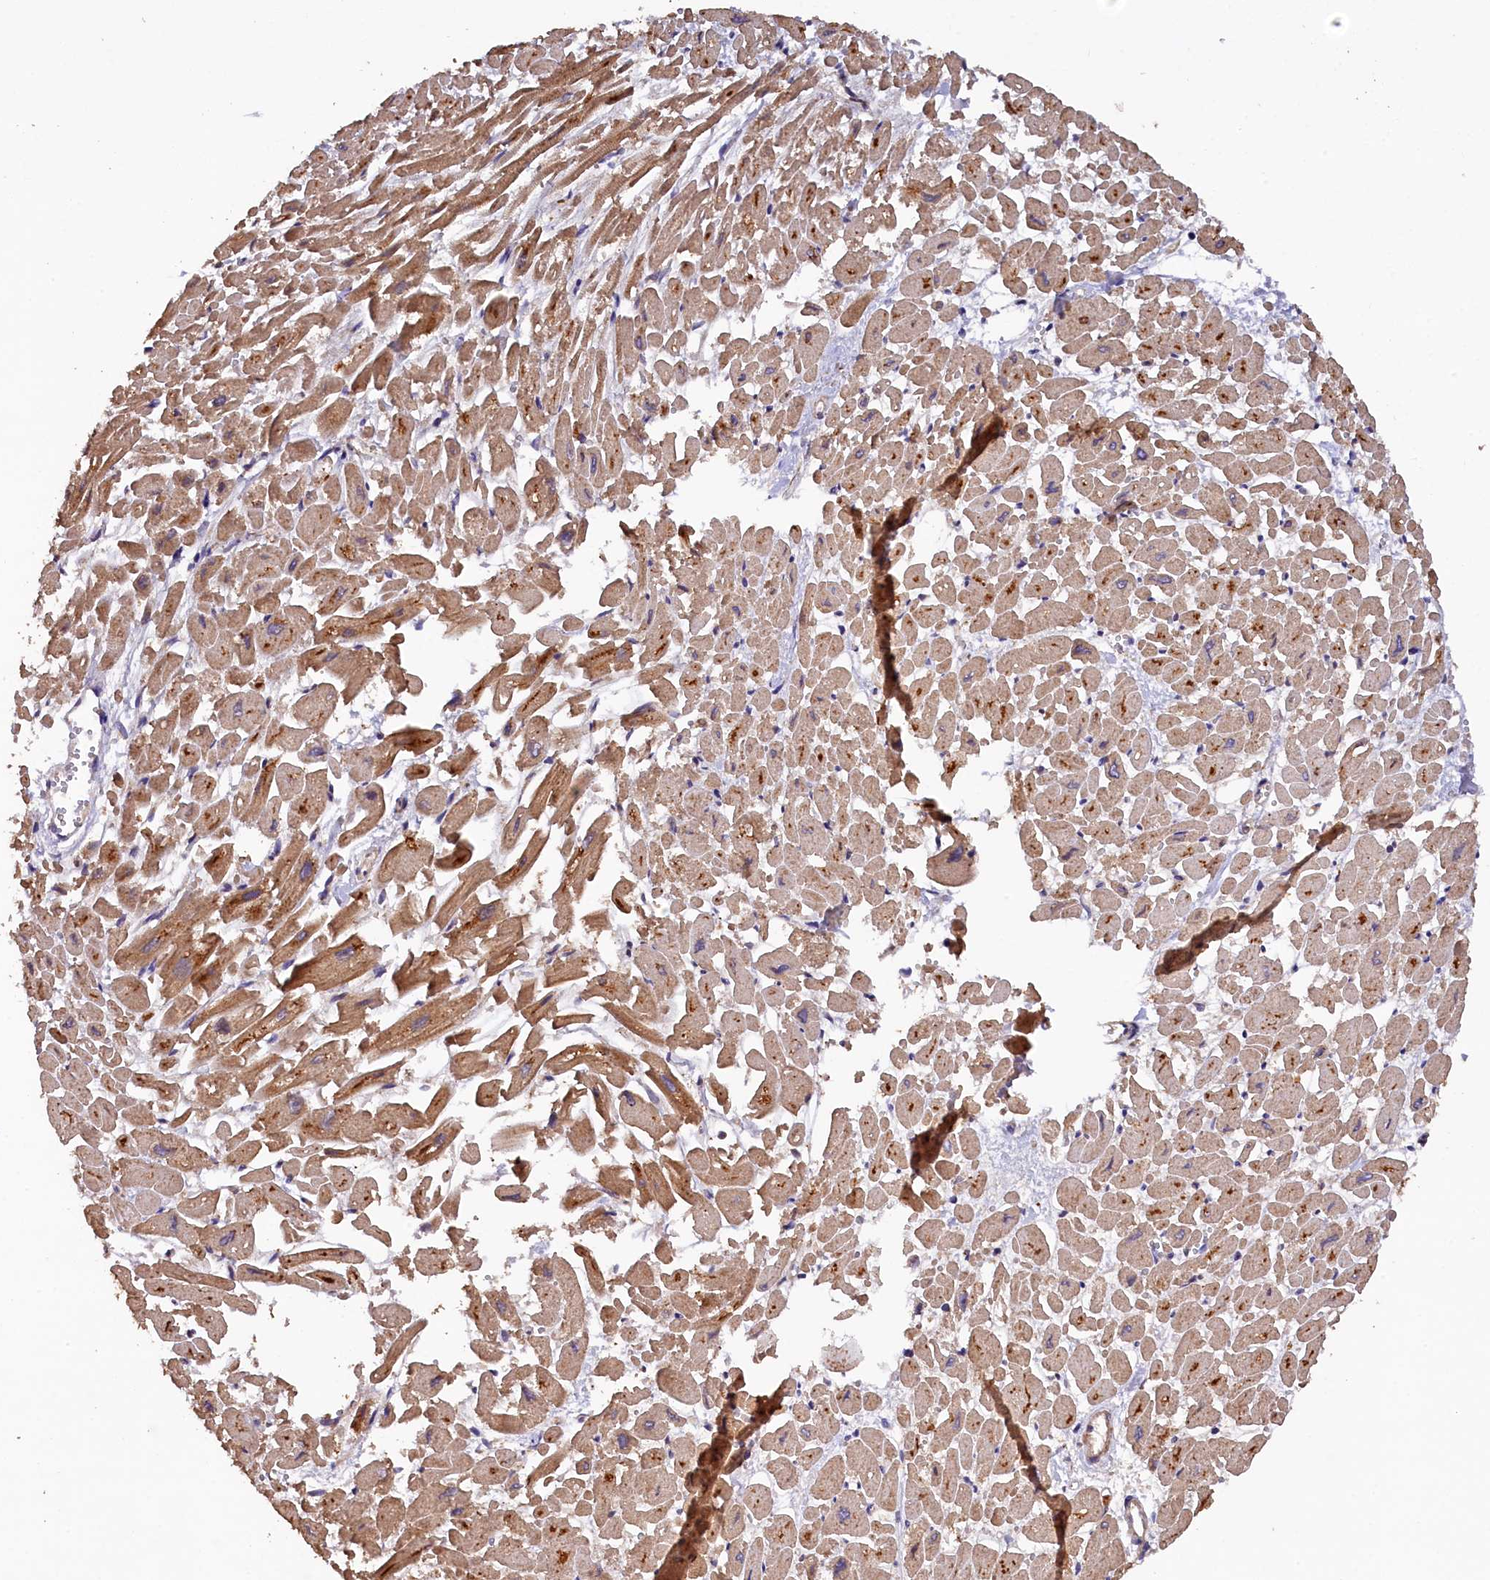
{"staining": {"intensity": "moderate", "quantity": ">75%", "location": "cytoplasmic/membranous"}, "tissue": "heart muscle", "cell_type": "Cardiomyocytes", "image_type": "normal", "snomed": [{"axis": "morphology", "description": "Normal tissue, NOS"}, {"axis": "topography", "description": "Heart"}], "caption": "High-power microscopy captured an immunohistochemistry (IHC) micrograph of unremarkable heart muscle, revealing moderate cytoplasmic/membranous staining in approximately >75% of cardiomyocytes. Using DAB (brown) and hematoxylin (blue) stains, captured at high magnification using brightfield microscopy.", "gene": "KLC2", "patient": {"sex": "male", "age": 54}}